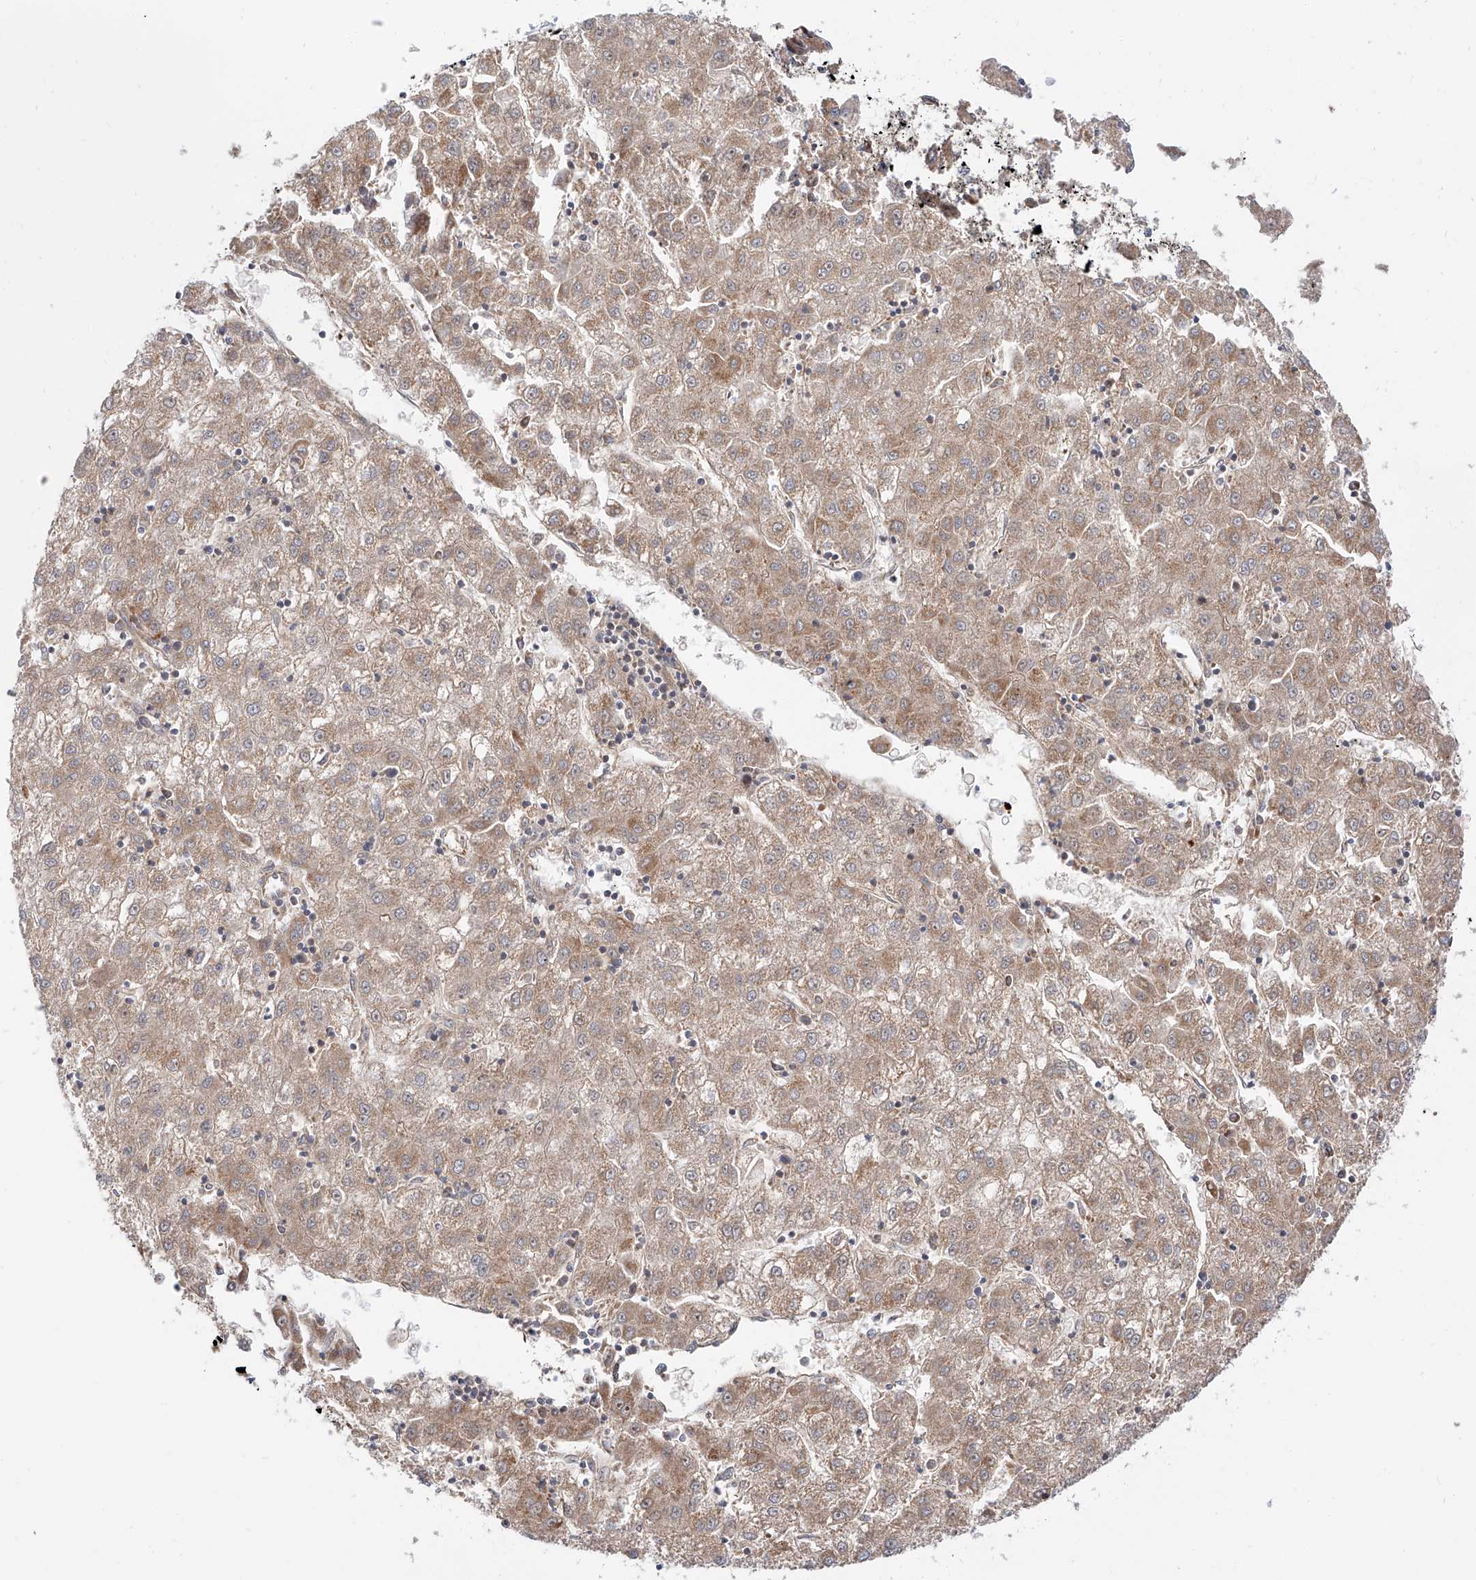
{"staining": {"intensity": "weak", "quantity": ">75%", "location": "cytoplasmic/membranous"}, "tissue": "liver cancer", "cell_type": "Tumor cells", "image_type": "cancer", "snomed": [{"axis": "morphology", "description": "Carcinoma, Hepatocellular, NOS"}, {"axis": "topography", "description": "Liver"}], "caption": "Liver cancer stained with DAB (3,3'-diaminobenzidine) immunohistochemistry (IHC) displays low levels of weak cytoplasmic/membranous expression in about >75% of tumor cells.", "gene": "ISCA2", "patient": {"sex": "male", "age": 72}}